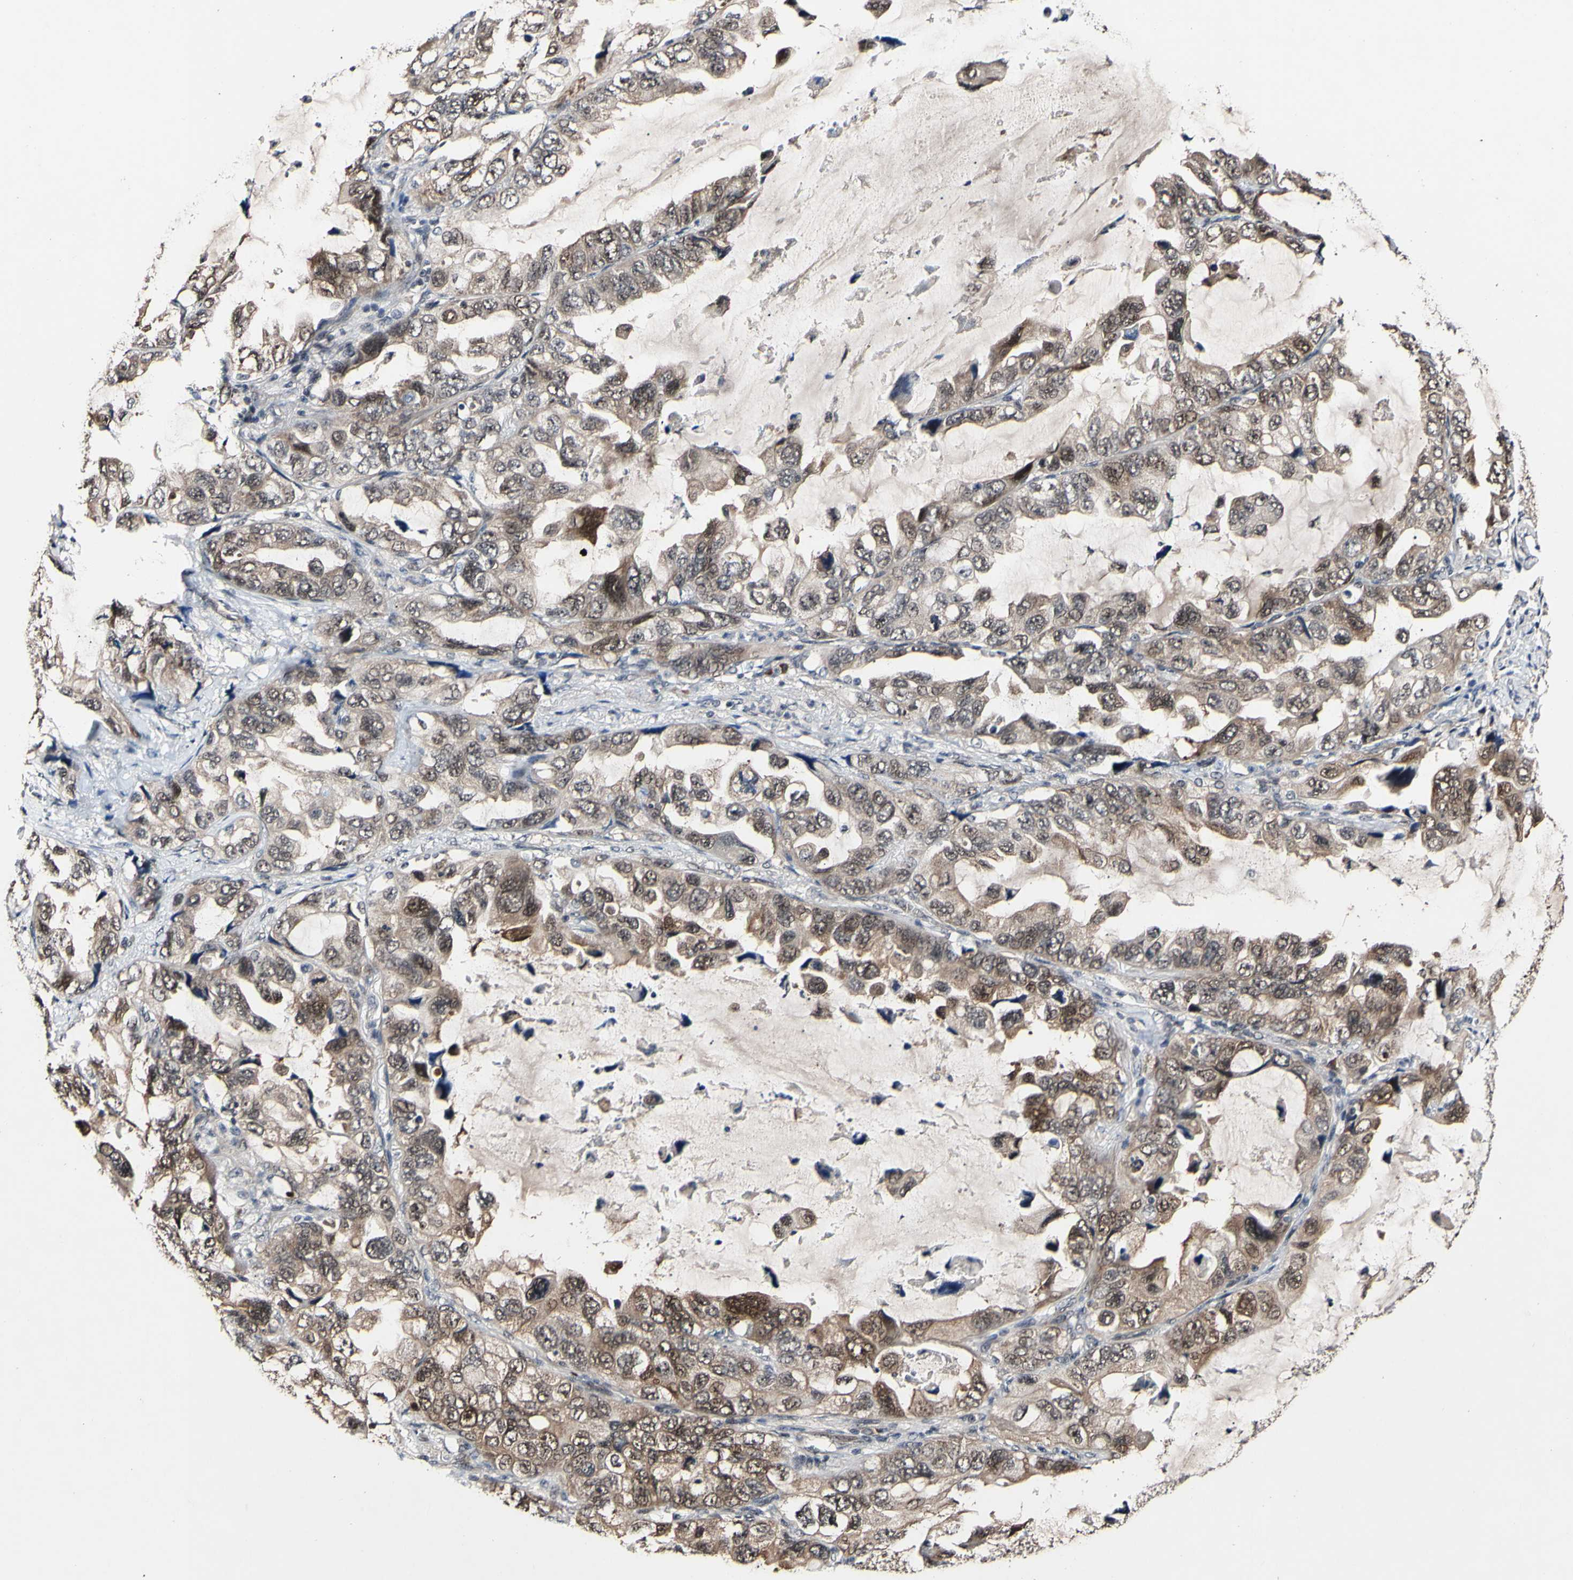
{"staining": {"intensity": "weak", "quantity": ">75%", "location": "cytoplasmic/membranous"}, "tissue": "lung cancer", "cell_type": "Tumor cells", "image_type": "cancer", "snomed": [{"axis": "morphology", "description": "Squamous cell carcinoma, NOS"}, {"axis": "topography", "description": "Lung"}], "caption": "High-power microscopy captured an IHC histopathology image of squamous cell carcinoma (lung), revealing weak cytoplasmic/membranous positivity in about >75% of tumor cells.", "gene": "PSMD10", "patient": {"sex": "female", "age": 73}}